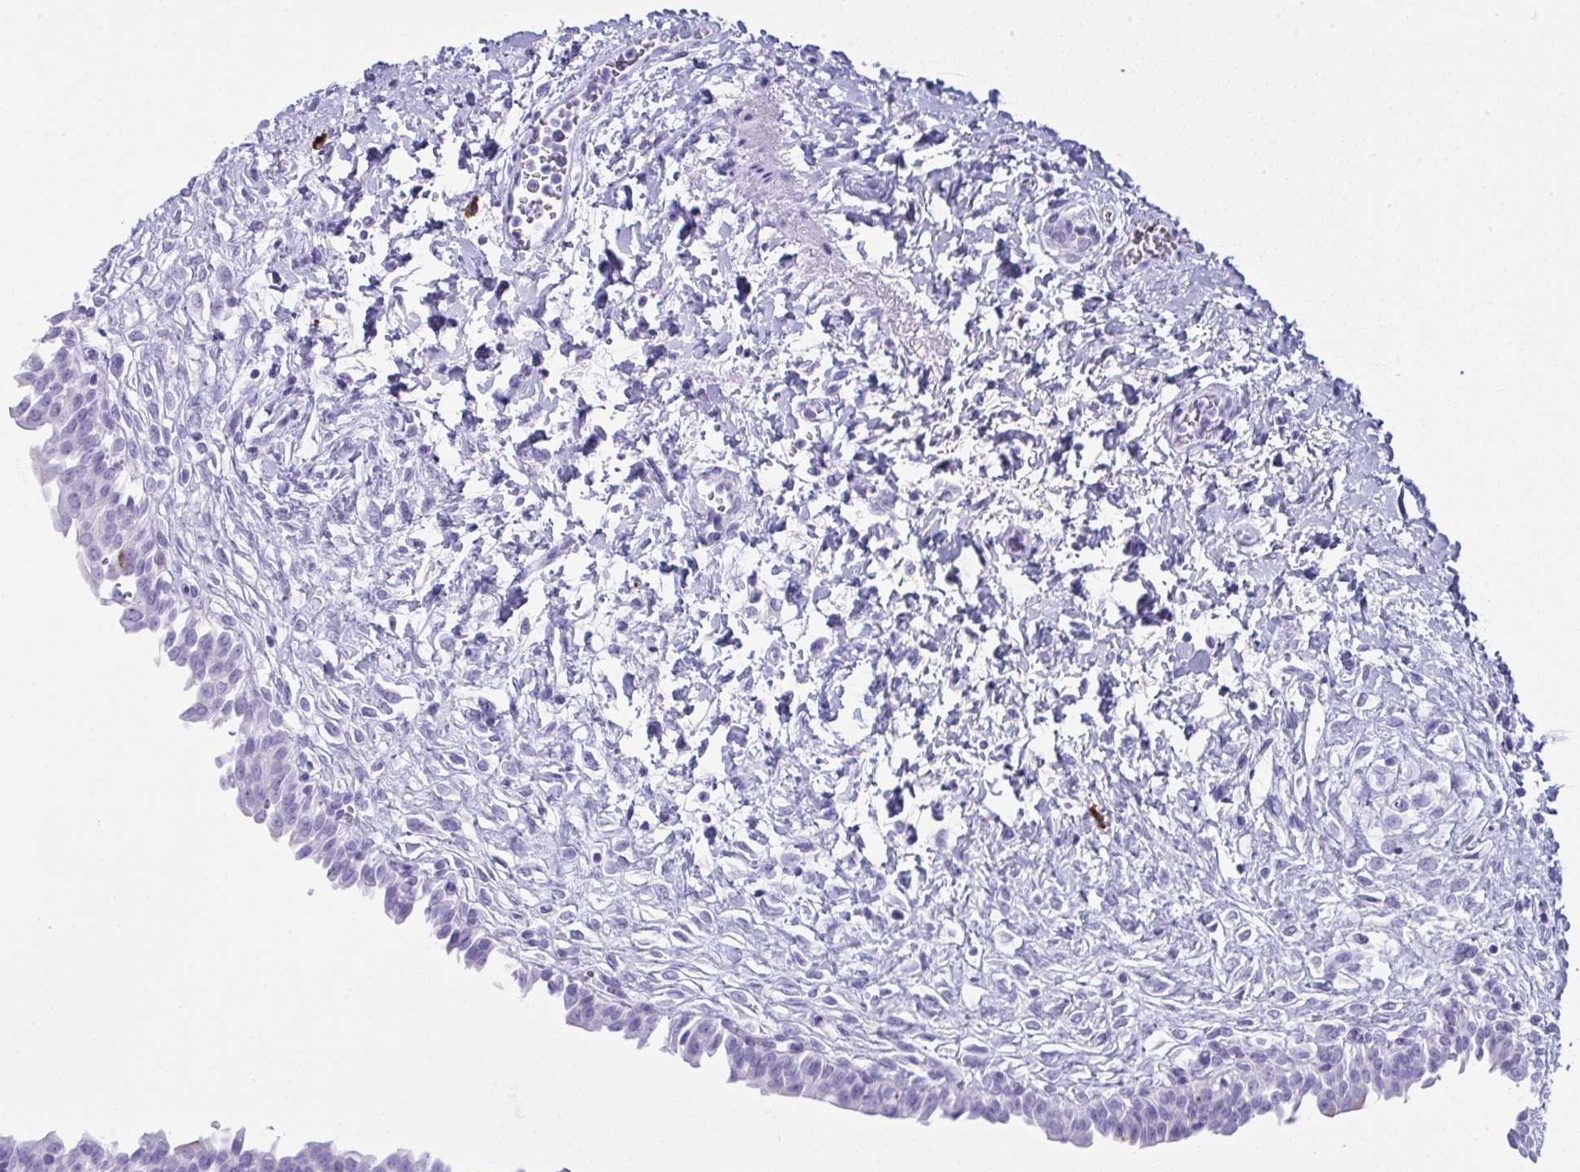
{"staining": {"intensity": "moderate", "quantity": "<25%", "location": "cytoplasmic/membranous"}, "tissue": "urinary bladder", "cell_type": "Urothelial cells", "image_type": "normal", "snomed": [{"axis": "morphology", "description": "Normal tissue, NOS"}, {"axis": "topography", "description": "Urinary bladder"}], "caption": "Urinary bladder was stained to show a protein in brown. There is low levels of moderate cytoplasmic/membranous staining in about <25% of urothelial cells. Nuclei are stained in blue.", "gene": "JCHAIN", "patient": {"sex": "male", "age": 37}}